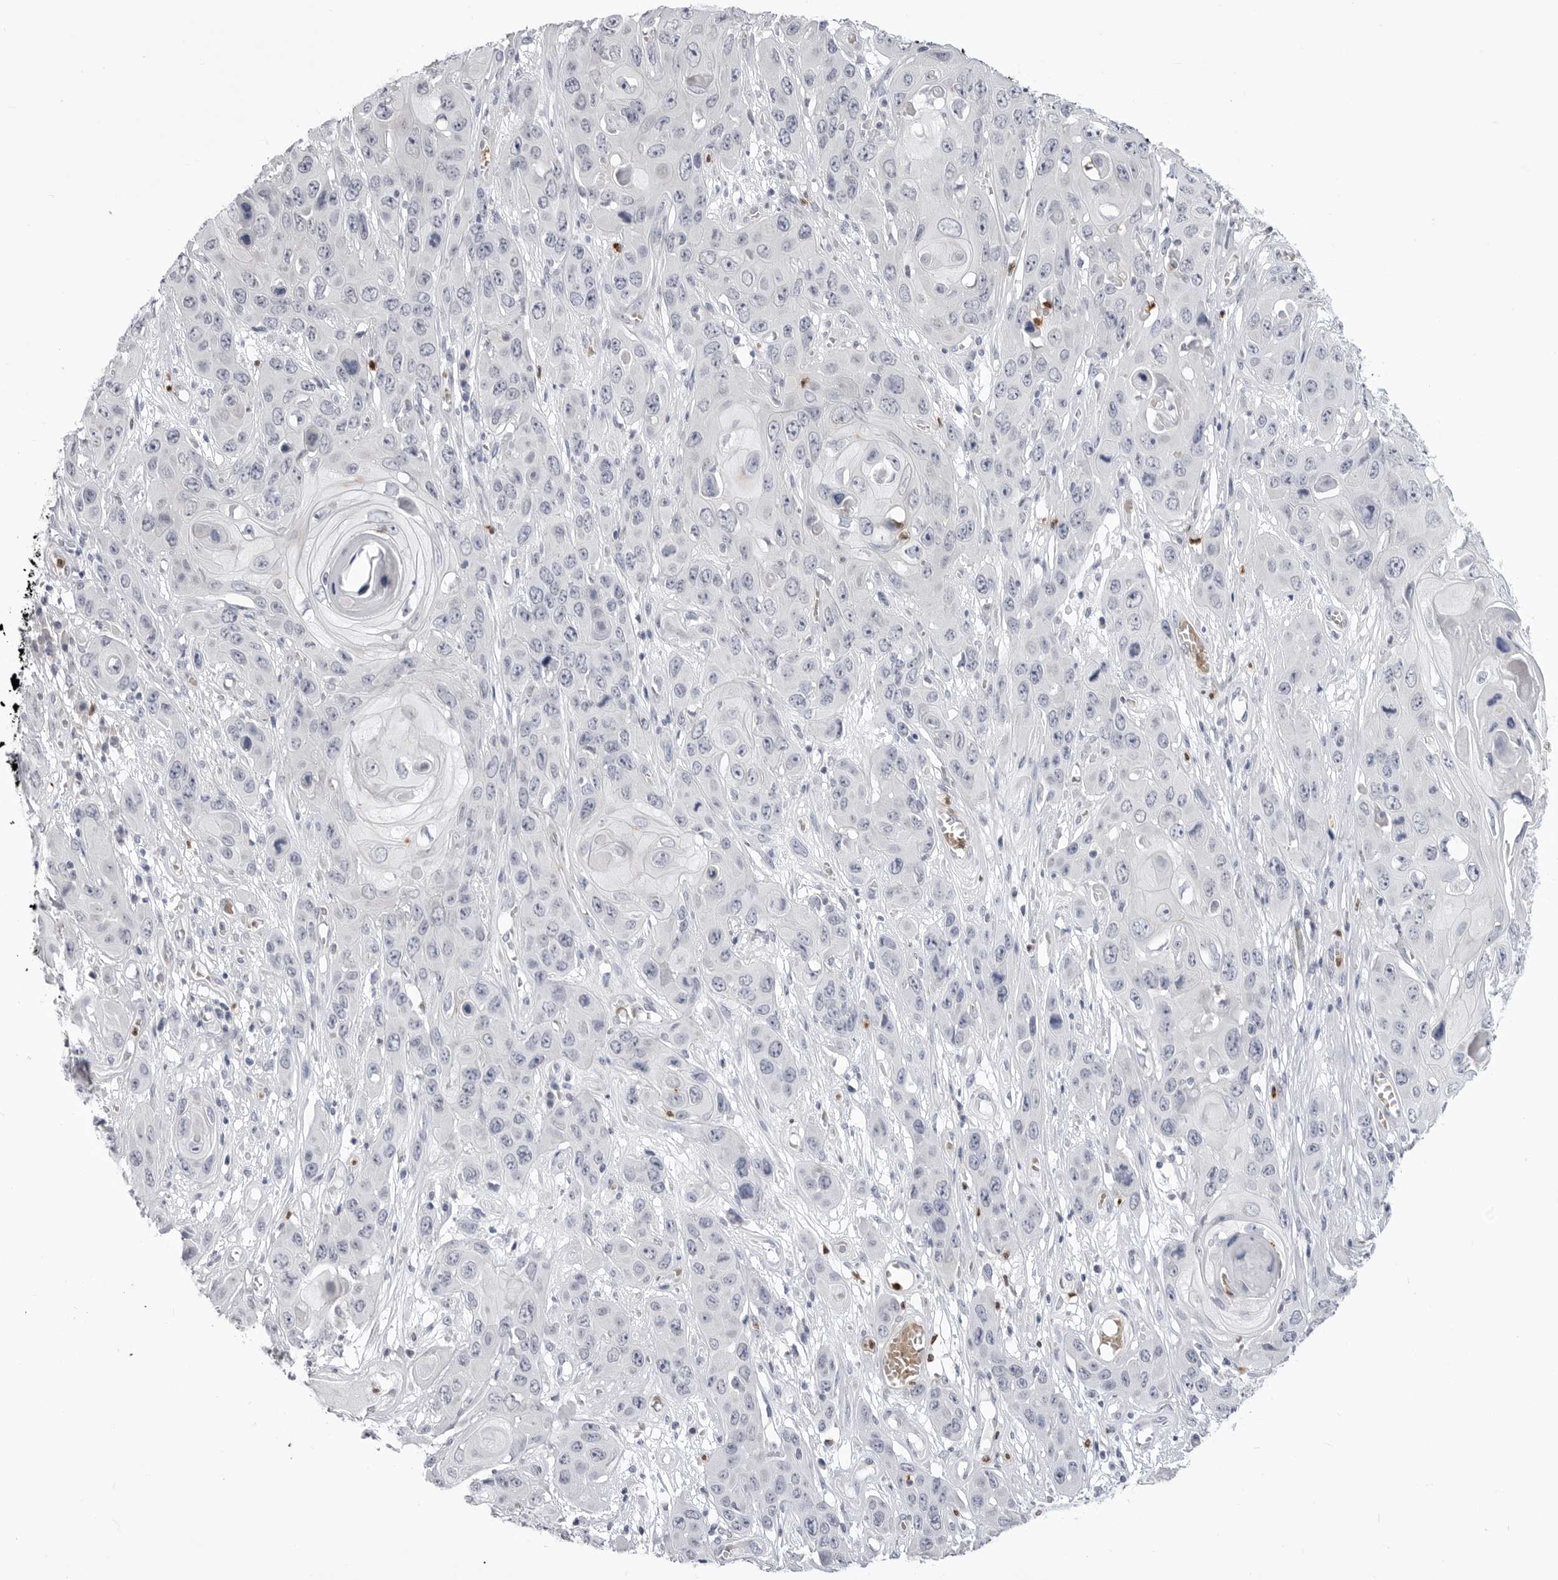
{"staining": {"intensity": "negative", "quantity": "none", "location": "none"}, "tissue": "skin cancer", "cell_type": "Tumor cells", "image_type": "cancer", "snomed": [{"axis": "morphology", "description": "Squamous cell carcinoma, NOS"}, {"axis": "topography", "description": "Skin"}], "caption": "Histopathology image shows no protein staining in tumor cells of skin cancer (squamous cell carcinoma) tissue.", "gene": "STAP2", "patient": {"sex": "male", "age": 55}}